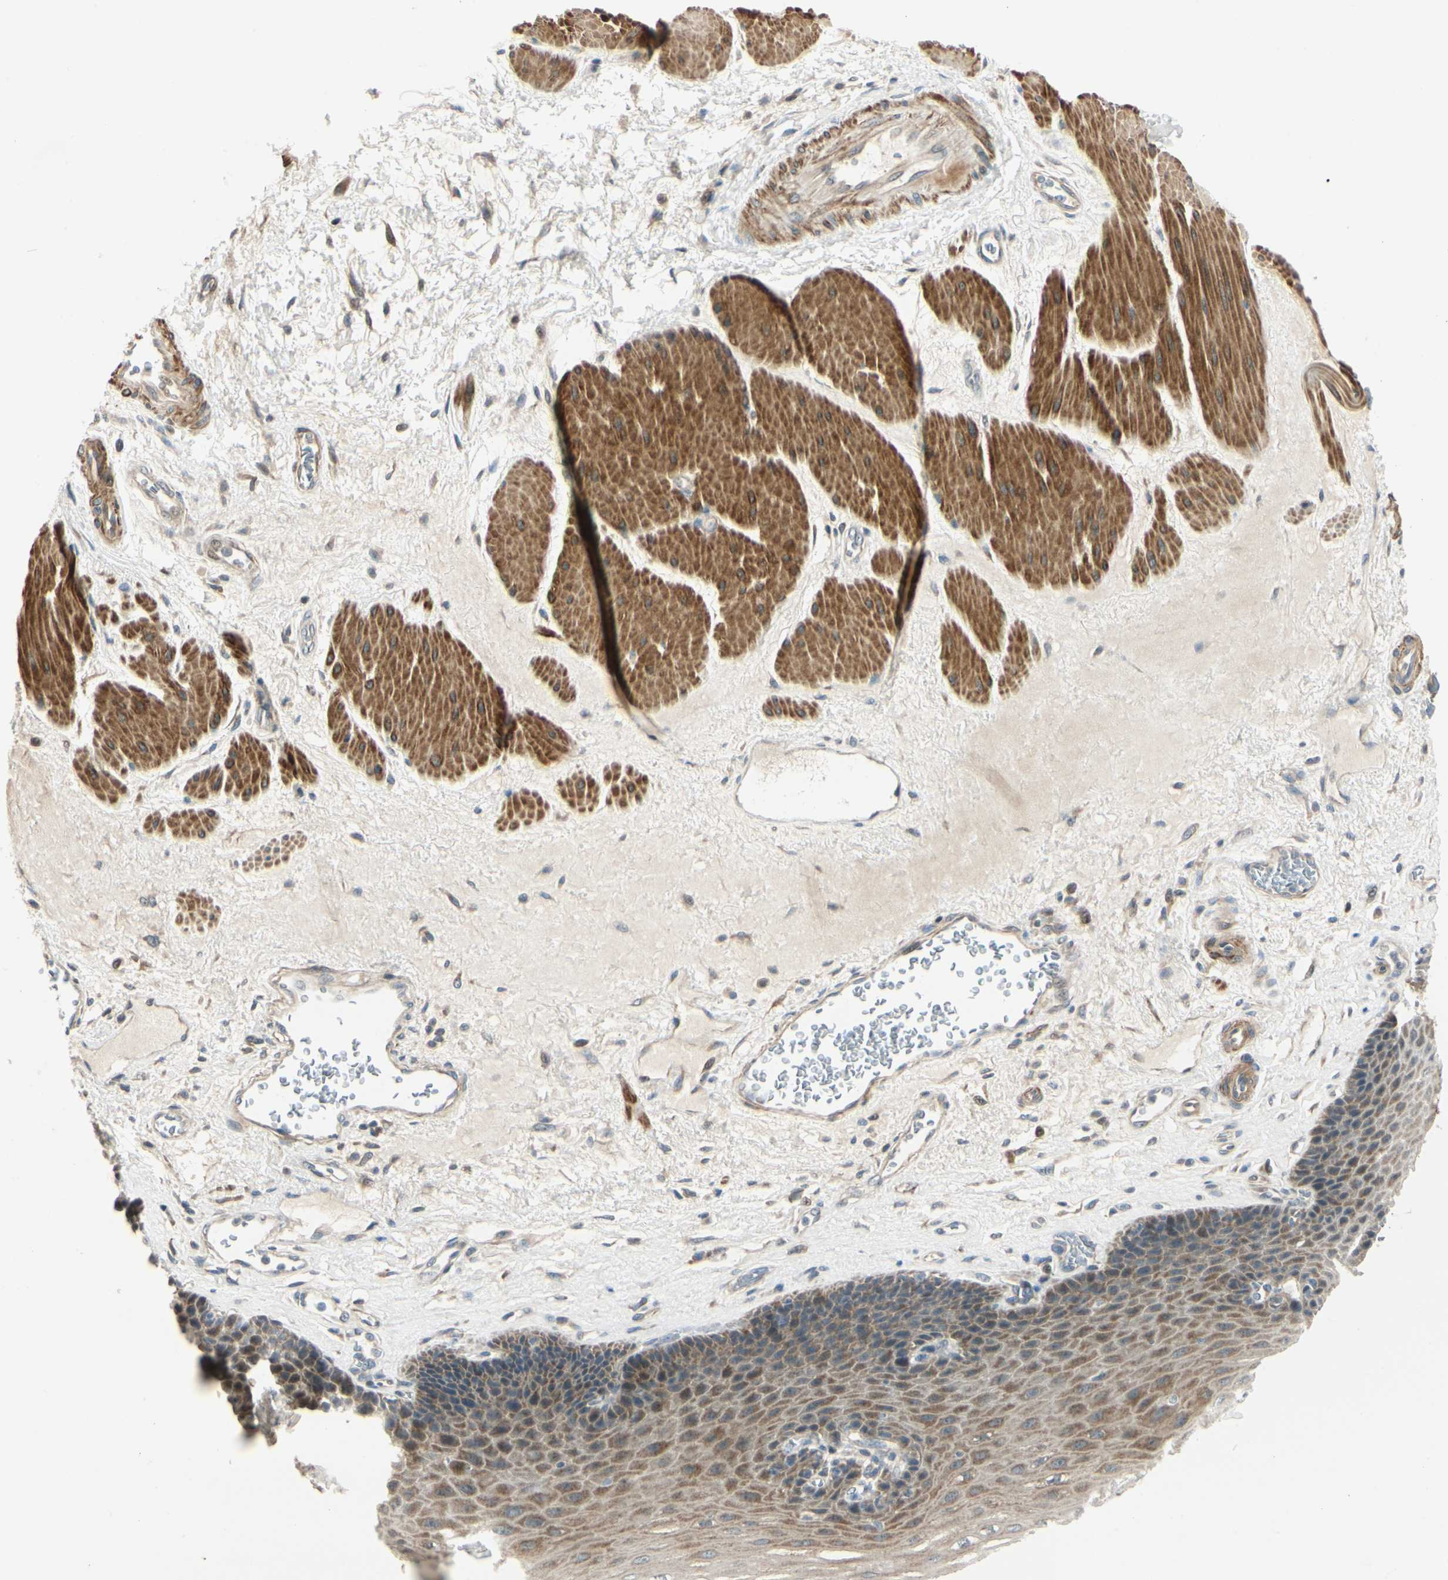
{"staining": {"intensity": "moderate", "quantity": ">75%", "location": "cytoplasmic/membranous"}, "tissue": "esophagus", "cell_type": "Squamous epithelial cells", "image_type": "normal", "snomed": [{"axis": "morphology", "description": "Normal tissue, NOS"}, {"axis": "topography", "description": "Esophagus"}], "caption": "Protein expression by IHC reveals moderate cytoplasmic/membranous expression in about >75% of squamous epithelial cells in normal esophagus. (DAB = brown stain, brightfield microscopy at high magnification).", "gene": "P4HA3", "patient": {"sex": "female", "age": 72}}